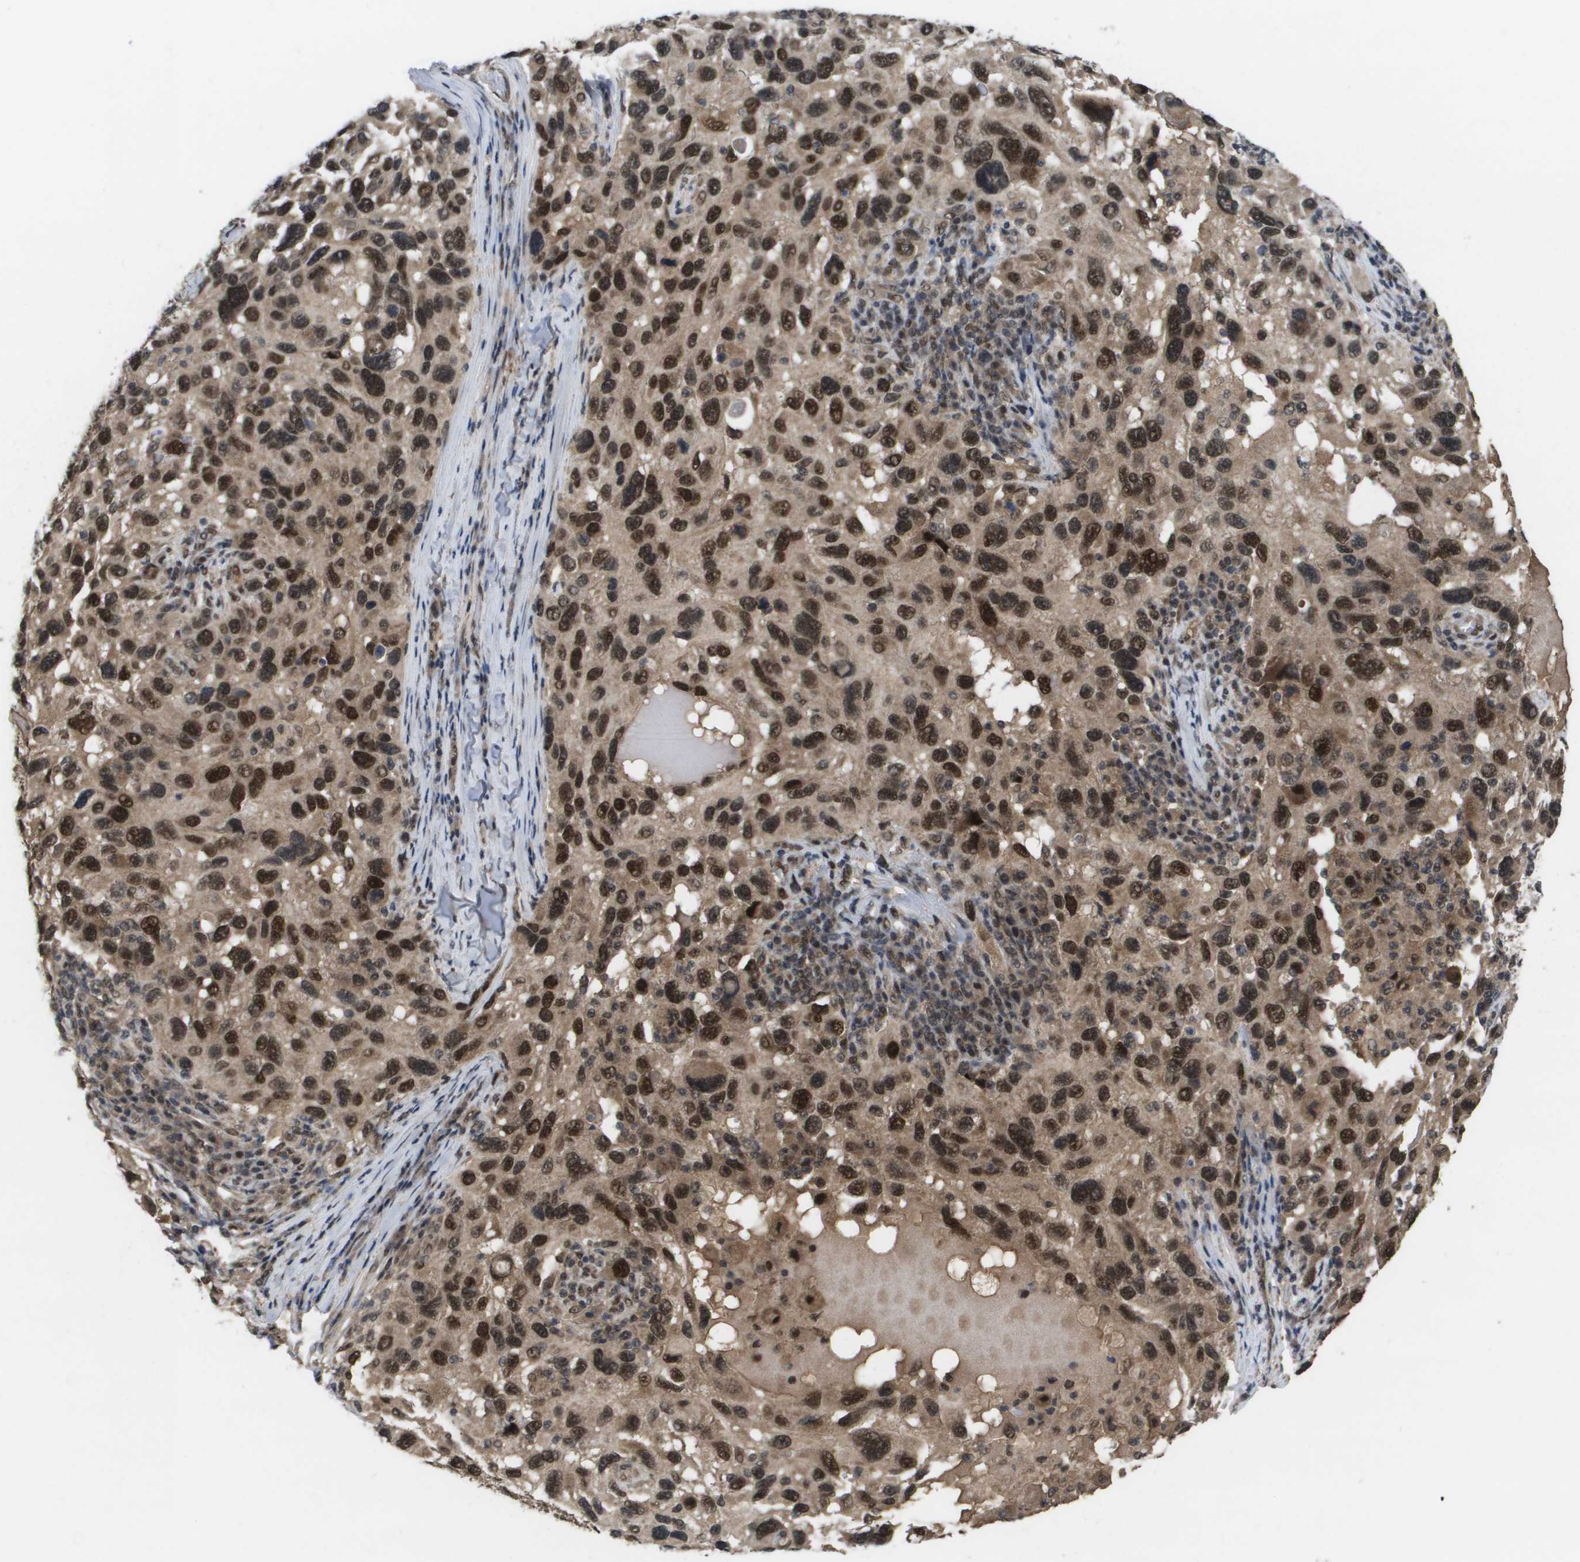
{"staining": {"intensity": "strong", "quantity": ">75%", "location": "cytoplasmic/membranous,nuclear"}, "tissue": "melanoma", "cell_type": "Tumor cells", "image_type": "cancer", "snomed": [{"axis": "morphology", "description": "Malignant melanoma, NOS"}, {"axis": "topography", "description": "Skin"}], "caption": "Immunohistochemical staining of human malignant melanoma displays high levels of strong cytoplasmic/membranous and nuclear staining in about >75% of tumor cells.", "gene": "AMBRA1", "patient": {"sex": "male", "age": 53}}